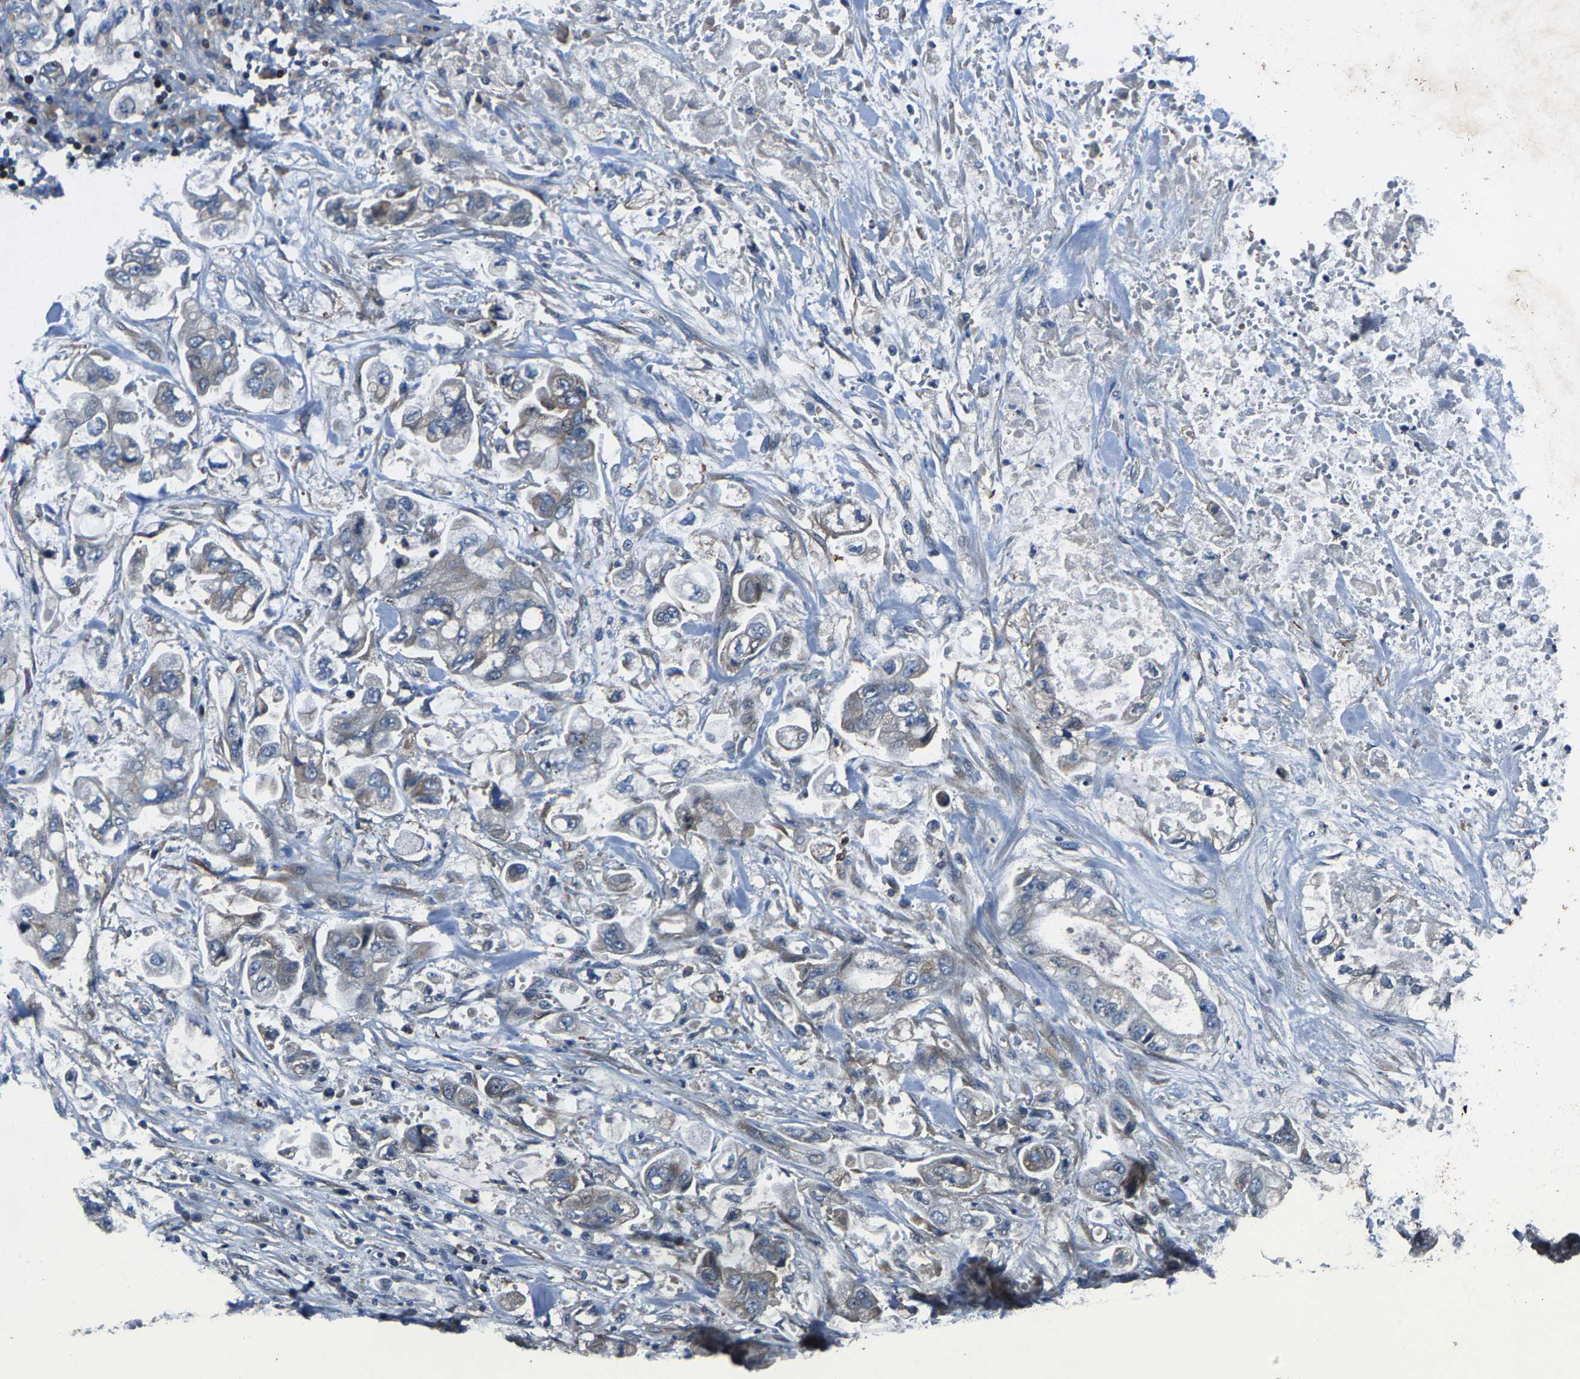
{"staining": {"intensity": "negative", "quantity": "none", "location": "none"}, "tissue": "stomach cancer", "cell_type": "Tumor cells", "image_type": "cancer", "snomed": [{"axis": "morphology", "description": "Normal tissue, NOS"}, {"axis": "morphology", "description": "Adenocarcinoma, NOS"}, {"axis": "topography", "description": "Stomach"}], "caption": "An image of human stomach adenocarcinoma is negative for staining in tumor cells.", "gene": "AGBL3", "patient": {"sex": "male", "age": 62}}